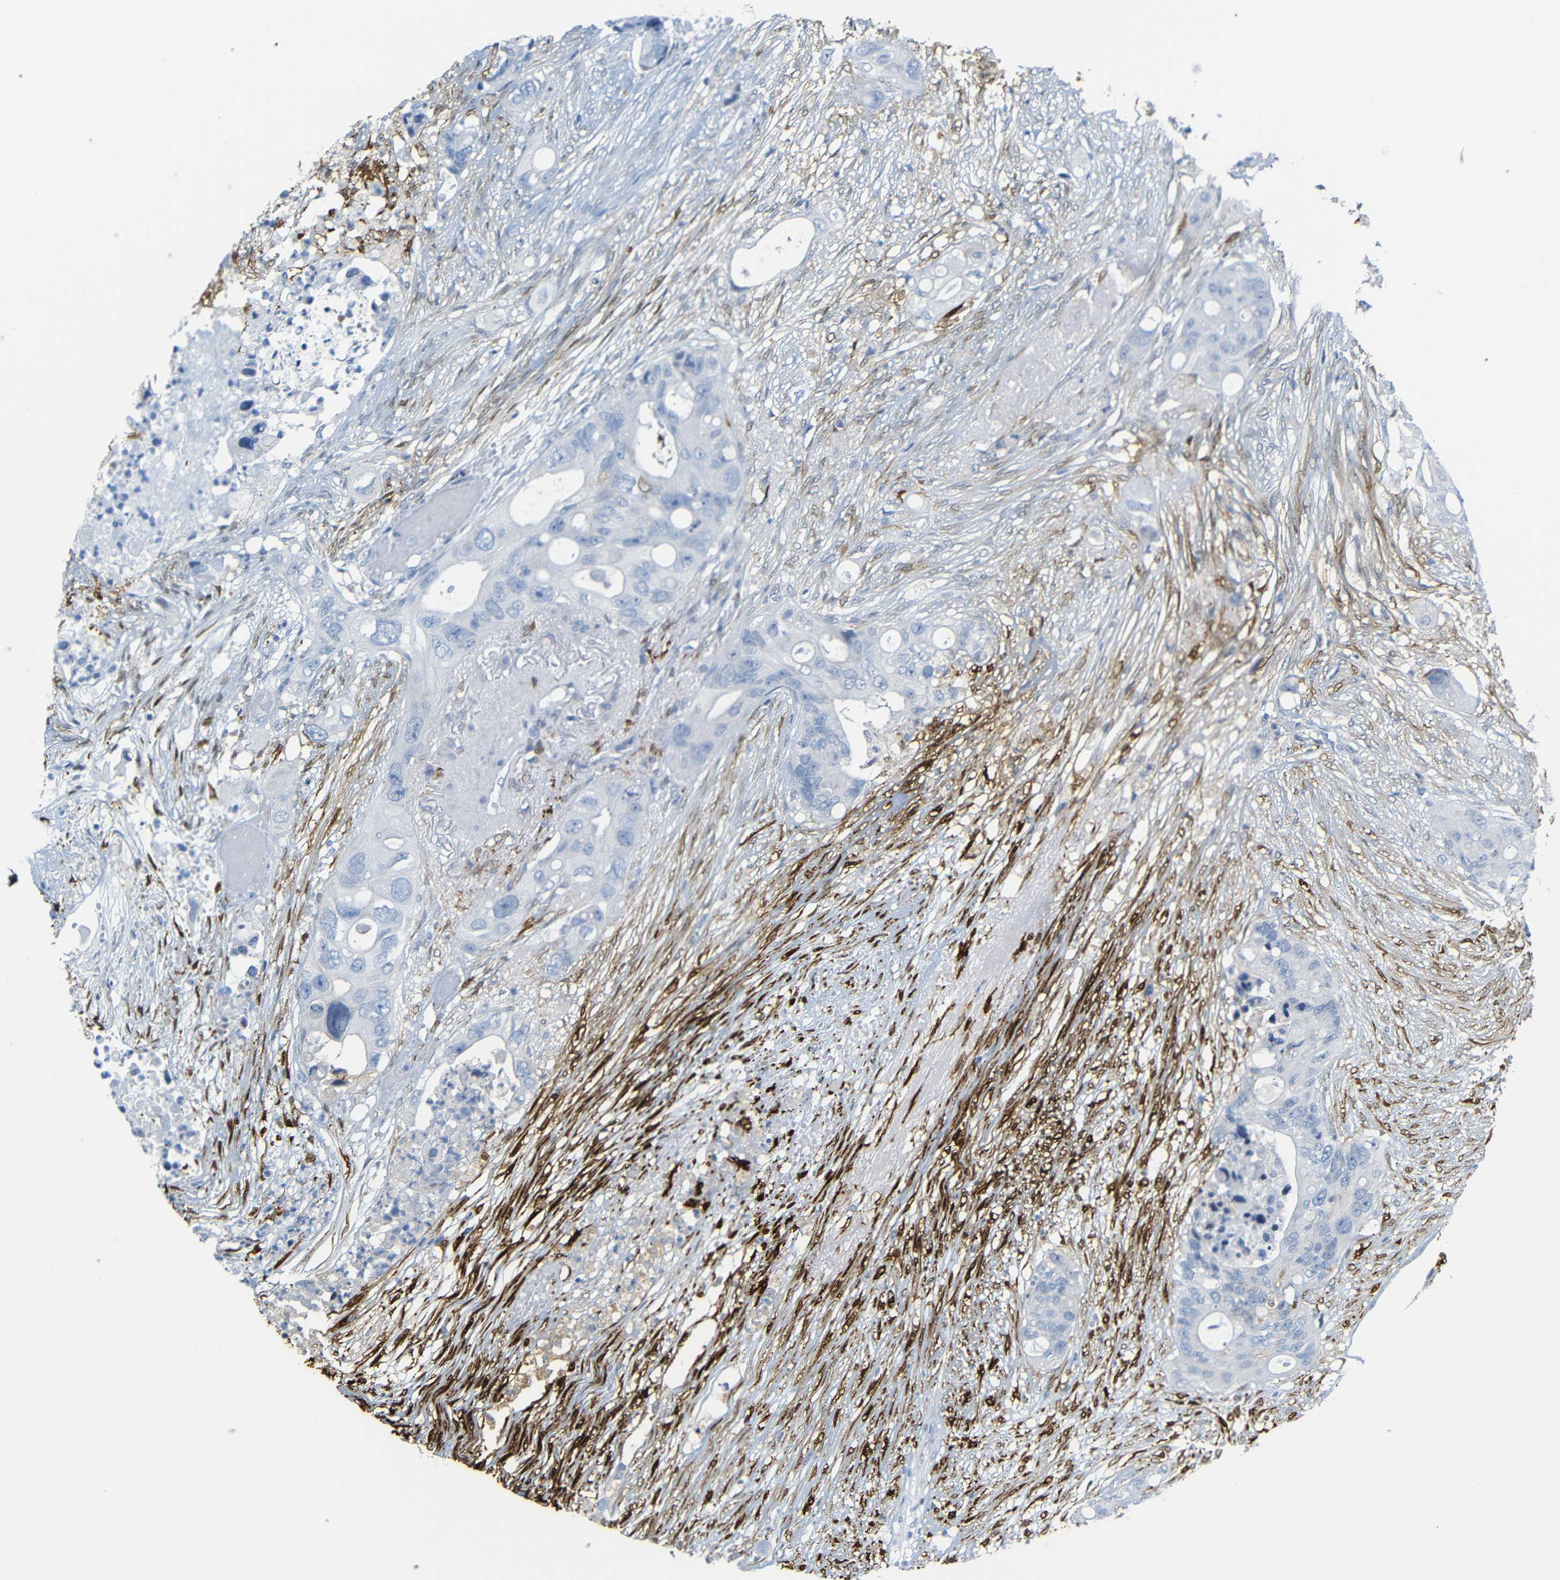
{"staining": {"intensity": "negative", "quantity": "none", "location": "none"}, "tissue": "colorectal cancer", "cell_type": "Tumor cells", "image_type": "cancer", "snomed": [{"axis": "morphology", "description": "Adenocarcinoma, NOS"}, {"axis": "topography", "description": "Colon"}], "caption": "Immunohistochemical staining of human colorectal cancer shows no significant positivity in tumor cells.", "gene": "MT1A", "patient": {"sex": "female", "age": 57}}